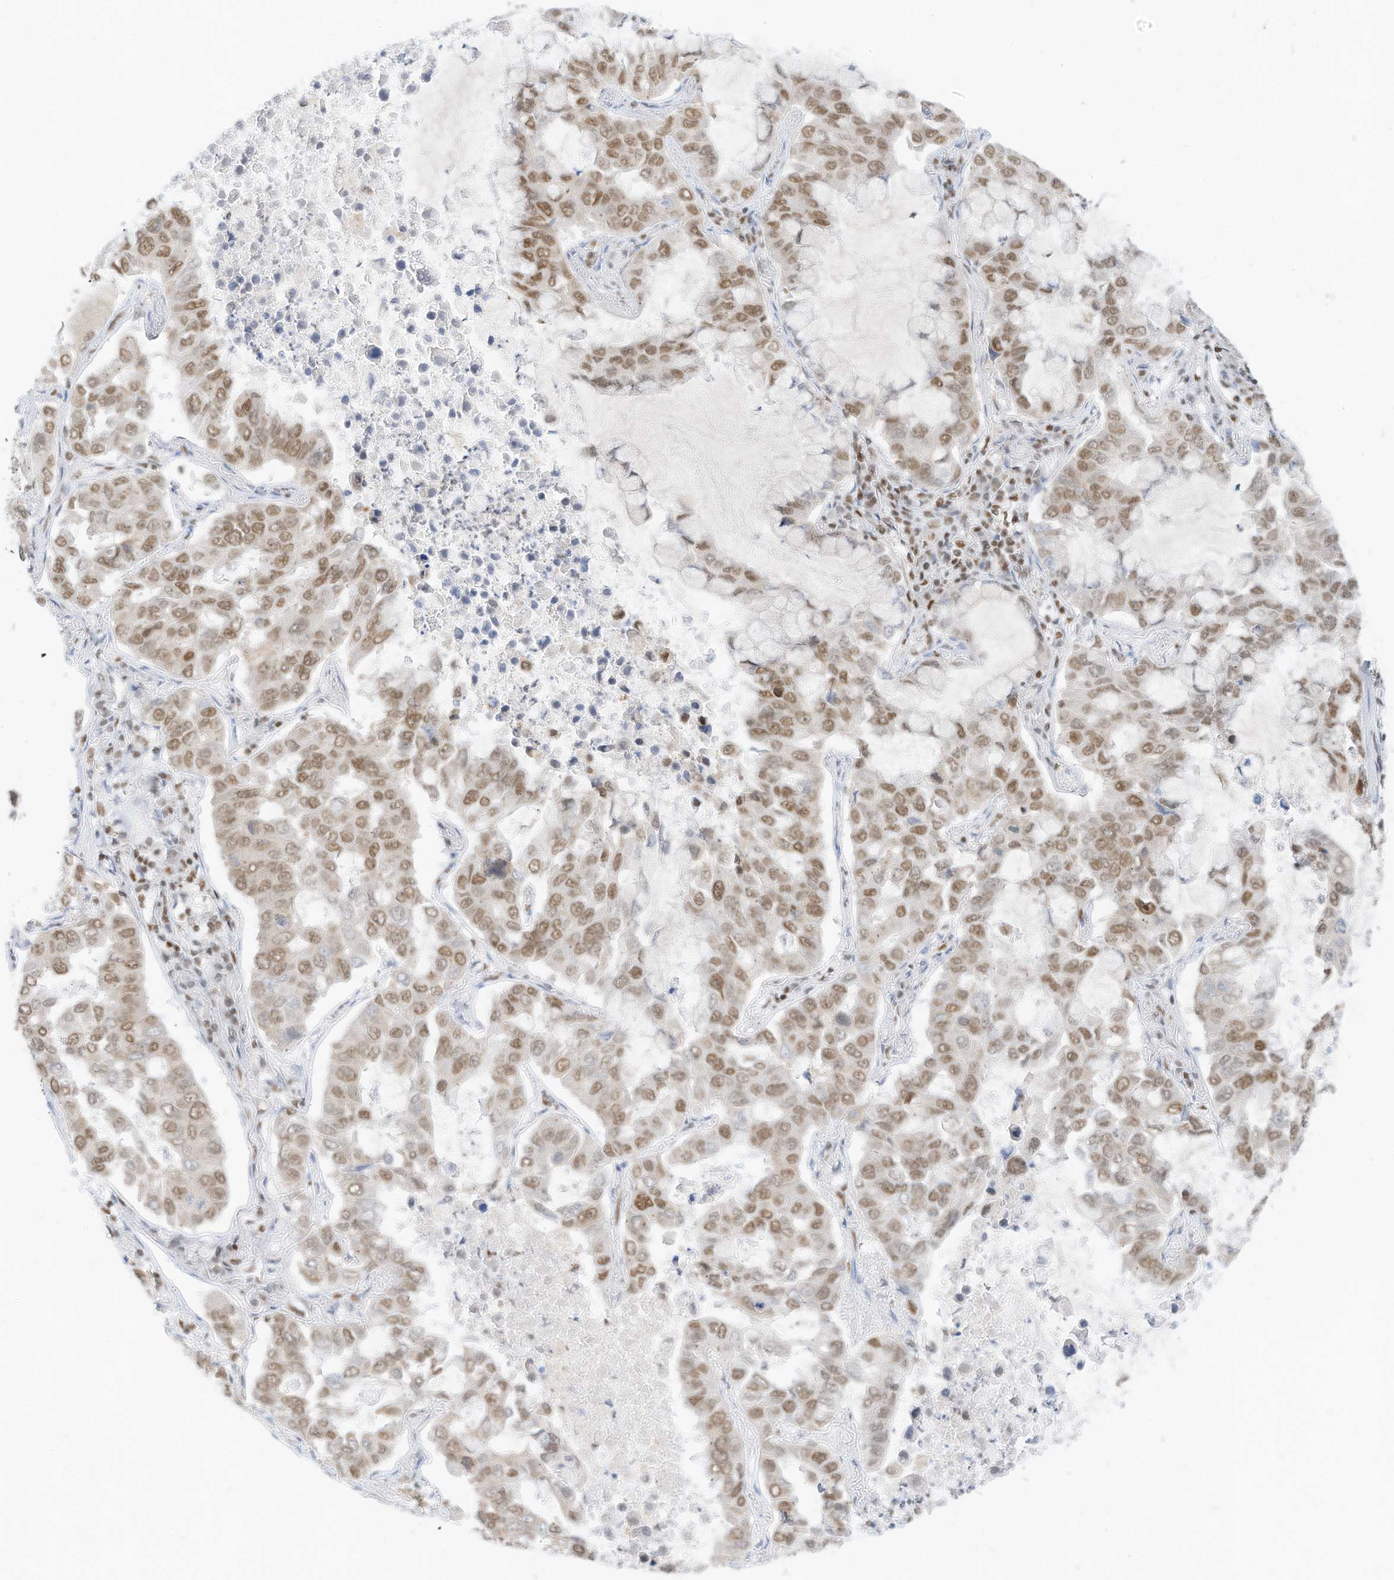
{"staining": {"intensity": "moderate", "quantity": ">75%", "location": "nuclear"}, "tissue": "lung cancer", "cell_type": "Tumor cells", "image_type": "cancer", "snomed": [{"axis": "morphology", "description": "Adenocarcinoma, NOS"}, {"axis": "topography", "description": "Lung"}], "caption": "A photomicrograph of lung cancer stained for a protein shows moderate nuclear brown staining in tumor cells.", "gene": "SMARCA2", "patient": {"sex": "male", "age": 64}}